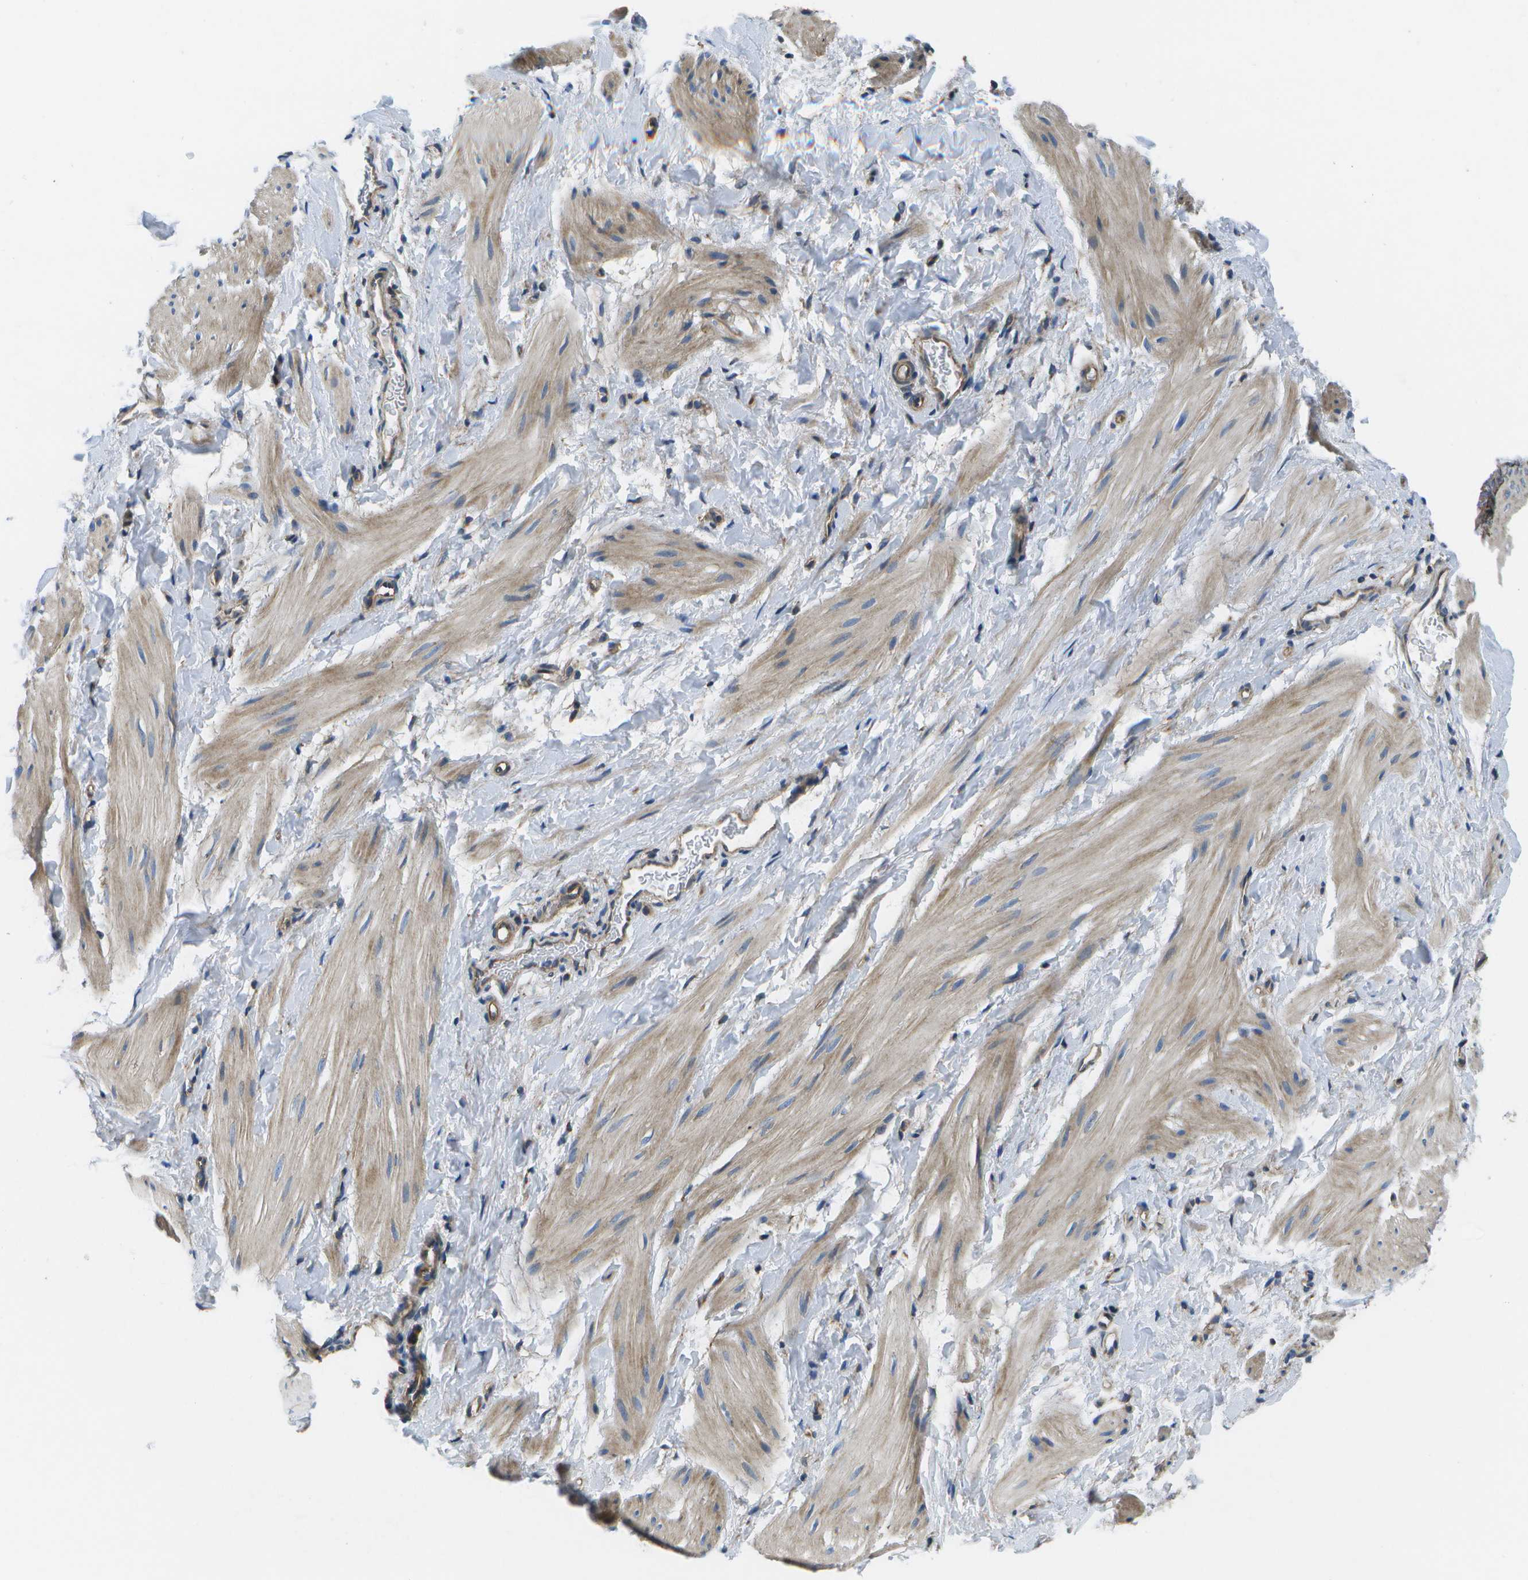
{"staining": {"intensity": "weak", "quantity": ">75%", "location": "cytoplasmic/membranous"}, "tissue": "smooth muscle", "cell_type": "Smooth muscle cells", "image_type": "normal", "snomed": [{"axis": "morphology", "description": "Normal tissue, NOS"}, {"axis": "topography", "description": "Smooth muscle"}], "caption": "Smooth muscle was stained to show a protein in brown. There is low levels of weak cytoplasmic/membranous positivity in about >75% of smooth muscle cells. (Stains: DAB in brown, nuclei in blue, Microscopy: brightfield microscopy at high magnification).", "gene": "MVK", "patient": {"sex": "male", "age": 16}}